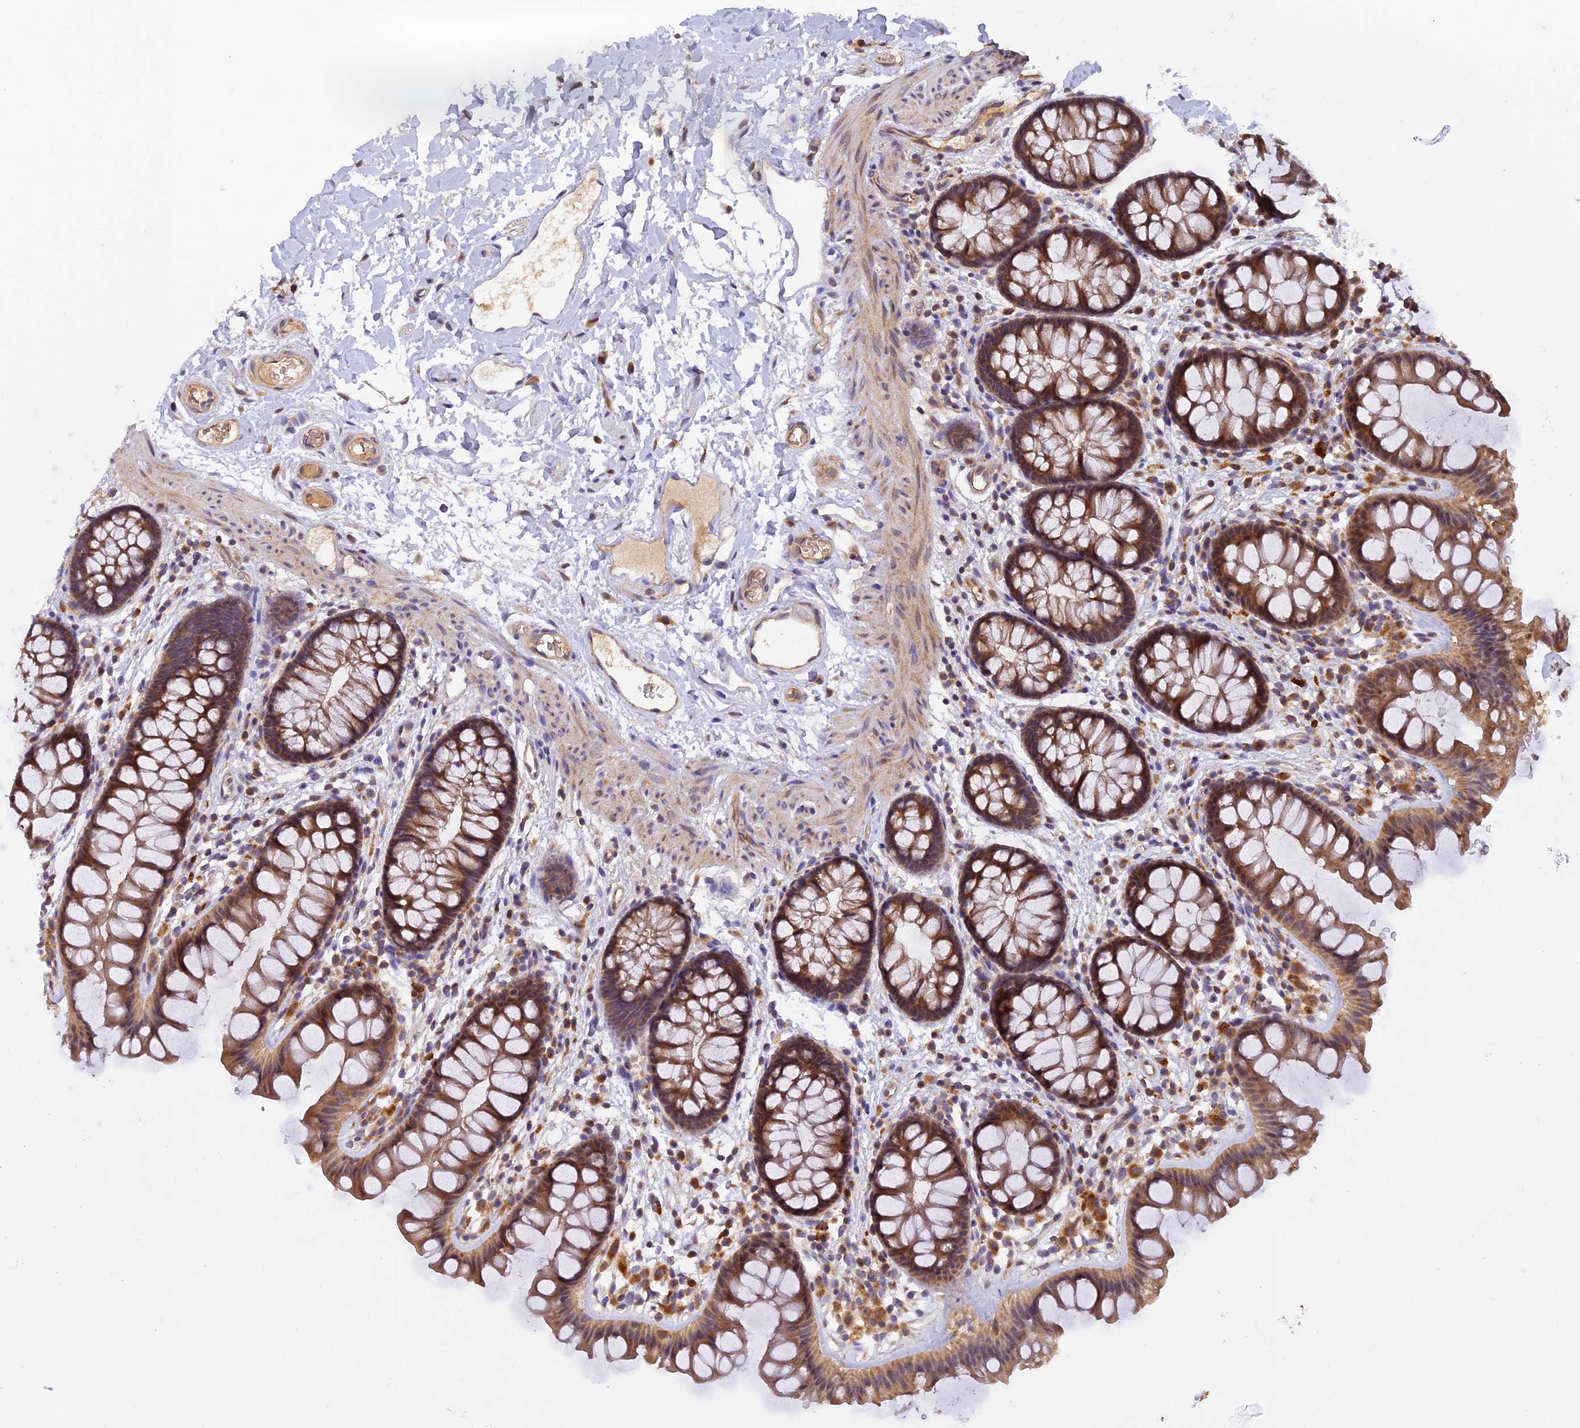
{"staining": {"intensity": "moderate", "quantity": ">75%", "location": "cytoplasmic/membranous"}, "tissue": "colon", "cell_type": "Endothelial cells", "image_type": "normal", "snomed": [{"axis": "morphology", "description": "Normal tissue, NOS"}, {"axis": "topography", "description": "Colon"}], "caption": "Brown immunohistochemical staining in unremarkable human colon displays moderate cytoplasmic/membranous expression in approximately >75% of endothelial cells.", "gene": "MNS1", "patient": {"sex": "female", "age": 62}}